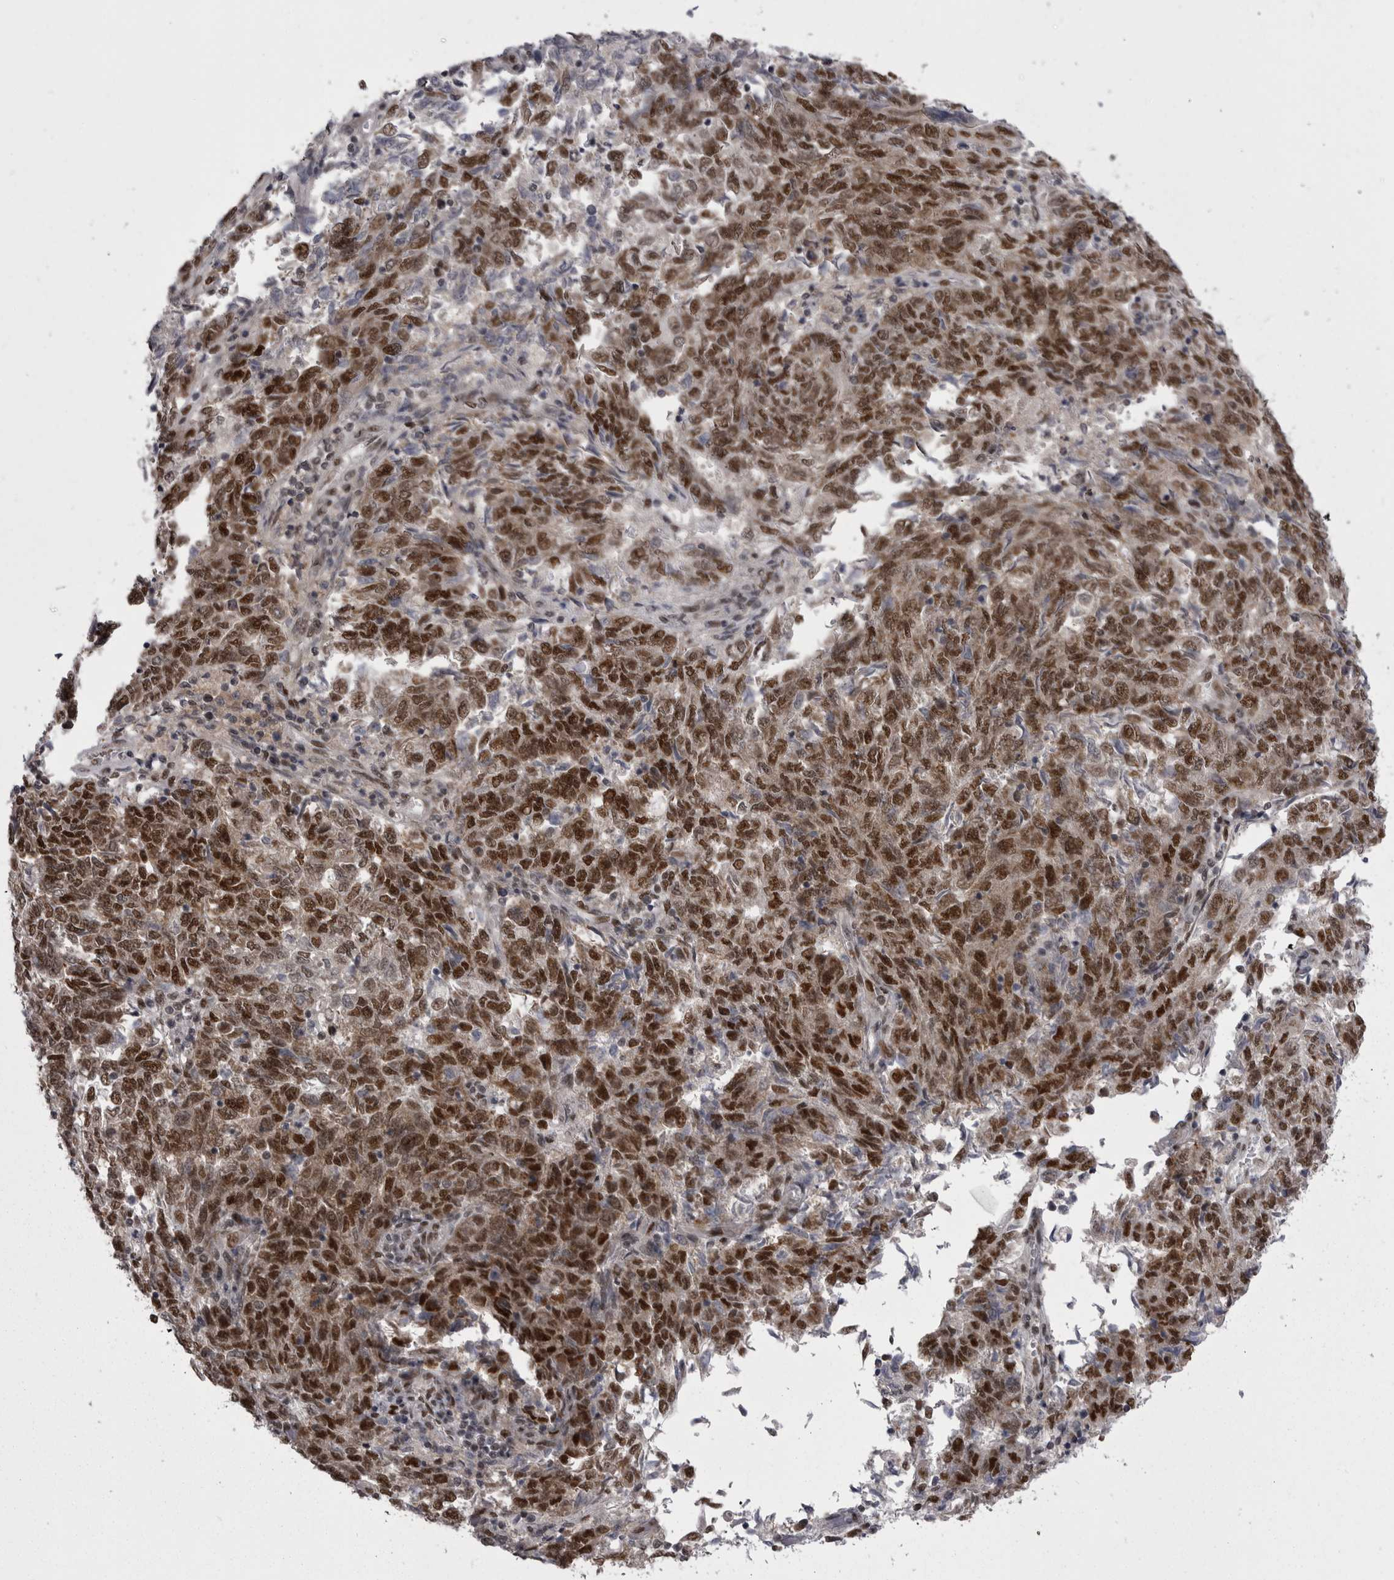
{"staining": {"intensity": "strong", "quantity": ">75%", "location": "nuclear"}, "tissue": "endometrial cancer", "cell_type": "Tumor cells", "image_type": "cancer", "snomed": [{"axis": "morphology", "description": "Adenocarcinoma, NOS"}, {"axis": "topography", "description": "Endometrium"}], "caption": "Strong nuclear positivity for a protein is seen in approximately >75% of tumor cells of endometrial adenocarcinoma using IHC.", "gene": "MEPCE", "patient": {"sex": "female", "age": 80}}